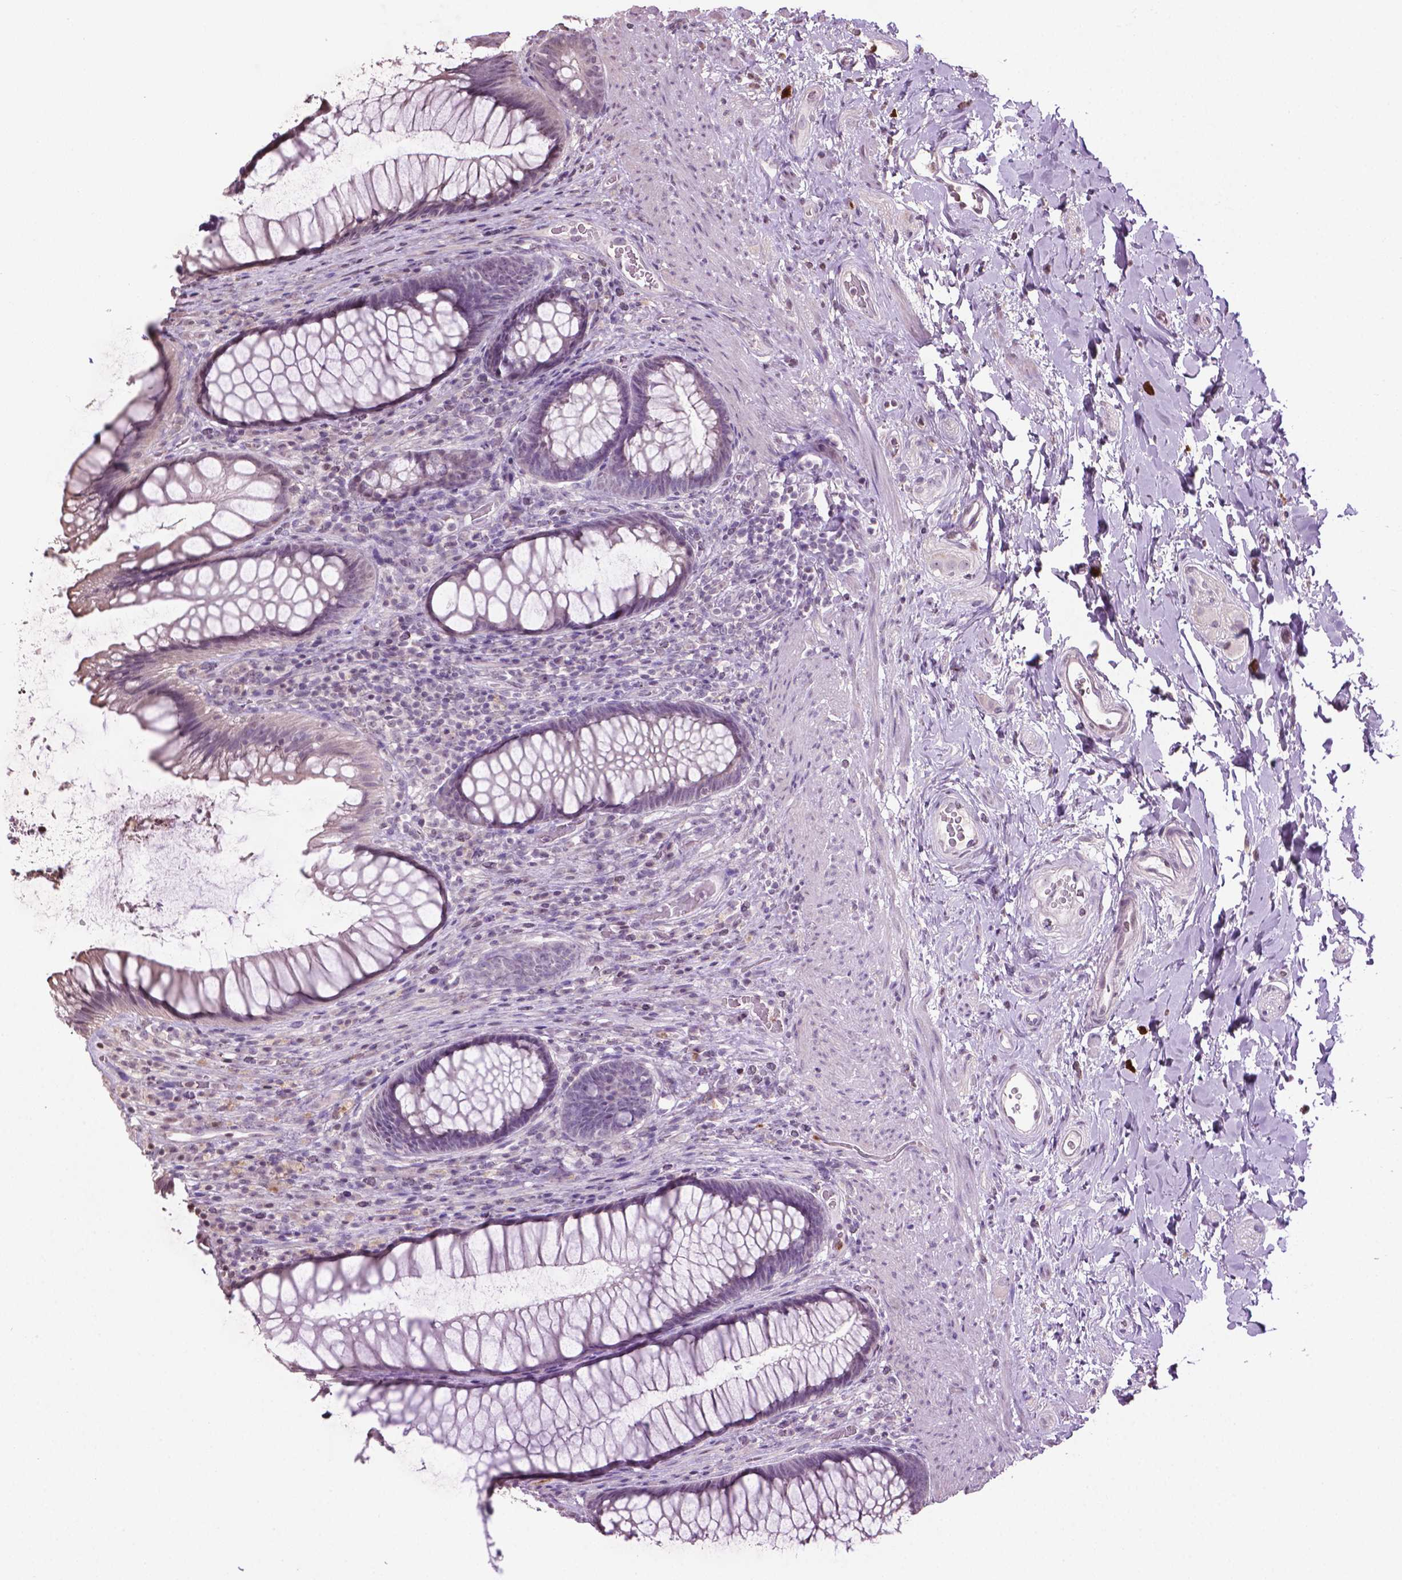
{"staining": {"intensity": "negative", "quantity": "none", "location": "none"}, "tissue": "rectum", "cell_type": "Glandular cells", "image_type": "normal", "snomed": [{"axis": "morphology", "description": "Normal tissue, NOS"}, {"axis": "topography", "description": "Smooth muscle"}, {"axis": "topography", "description": "Rectum"}], "caption": "Glandular cells are negative for brown protein staining in unremarkable rectum. The staining is performed using DAB brown chromogen with nuclei counter-stained in using hematoxylin.", "gene": "NTNG2", "patient": {"sex": "male", "age": 53}}